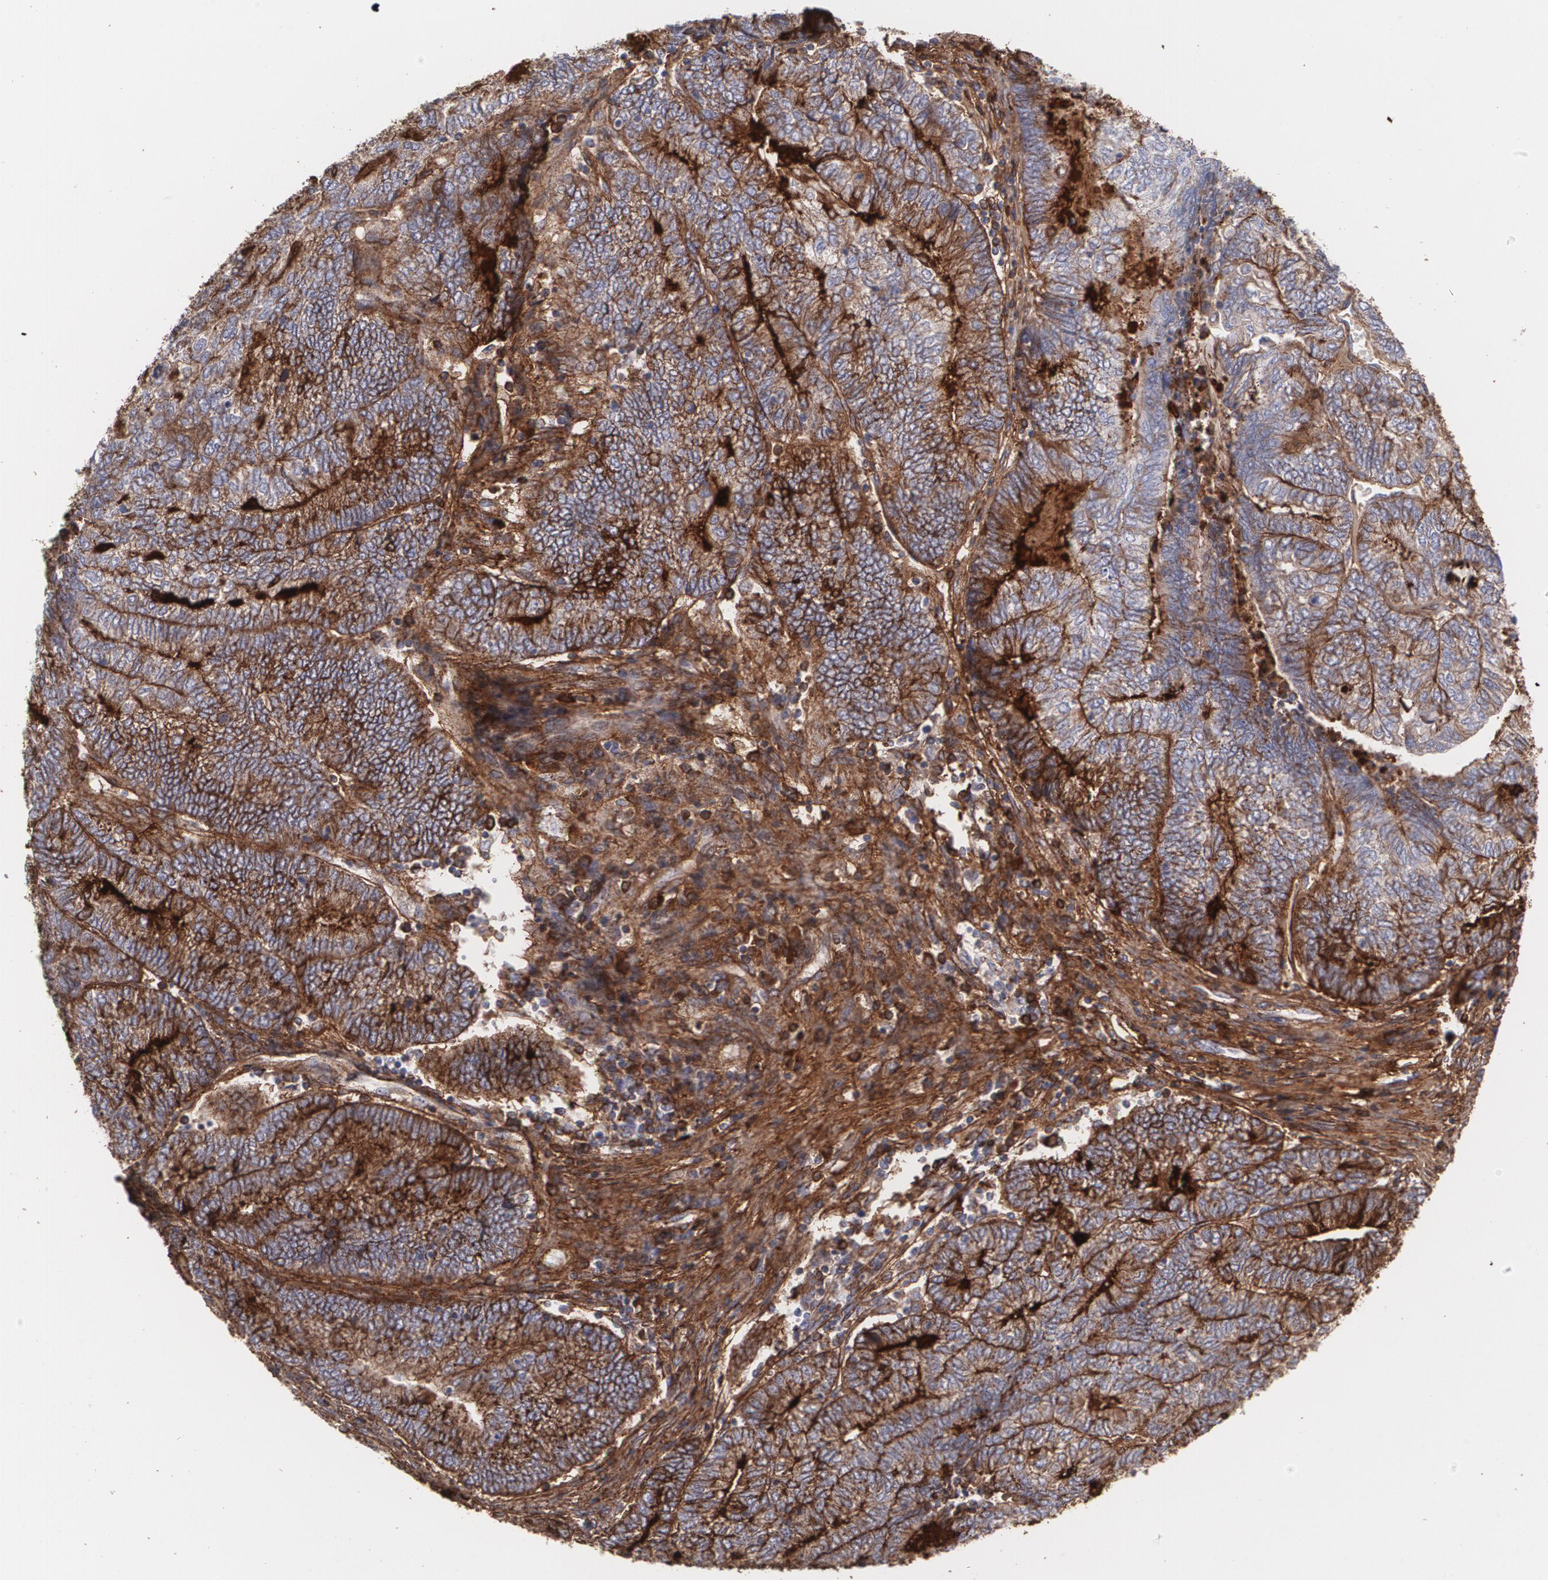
{"staining": {"intensity": "strong", "quantity": ">75%", "location": "cytoplasmic/membranous"}, "tissue": "endometrial cancer", "cell_type": "Tumor cells", "image_type": "cancer", "snomed": [{"axis": "morphology", "description": "Adenocarcinoma, NOS"}, {"axis": "topography", "description": "Uterus"}, {"axis": "topography", "description": "Endometrium"}], "caption": "Protein expression by immunohistochemistry demonstrates strong cytoplasmic/membranous expression in about >75% of tumor cells in endometrial adenocarcinoma.", "gene": "FBLN1", "patient": {"sex": "female", "age": 70}}